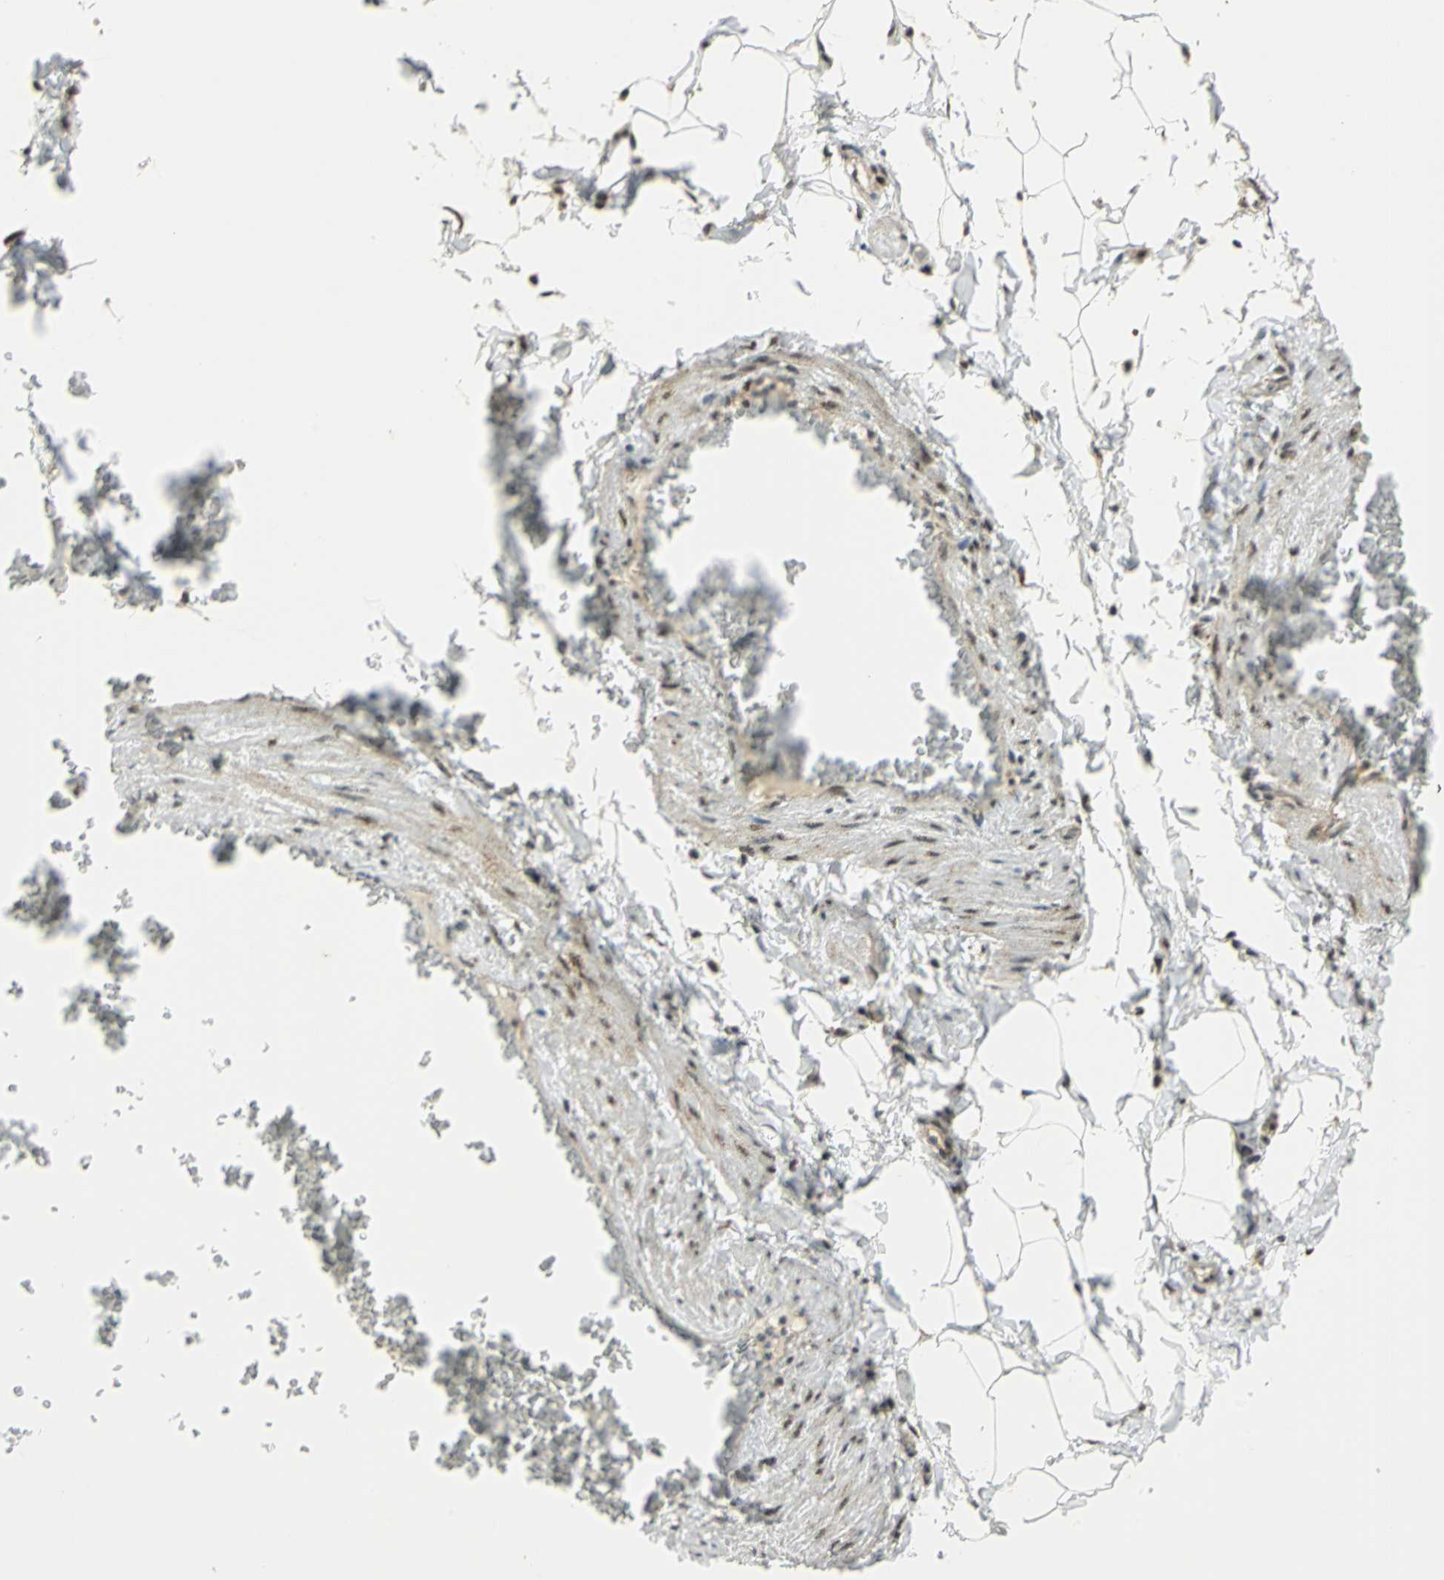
{"staining": {"intensity": "moderate", "quantity": "25%-75%", "location": "nuclear"}, "tissue": "adipose tissue", "cell_type": "Adipocytes", "image_type": "normal", "snomed": [{"axis": "morphology", "description": "Normal tissue, NOS"}, {"axis": "topography", "description": "Vascular tissue"}], "caption": "Immunohistochemistry staining of unremarkable adipose tissue, which reveals medium levels of moderate nuclear positivity in about 25%-75% of adipocytes indicating moderate nuclear protein positivity. The staining was performed using DAB (brown) for protein detection and nuclei were counterstained in hematoxylin (blue).", "gene": "ATP6V1A", "patient": {"sex": "male", "age": 41}}